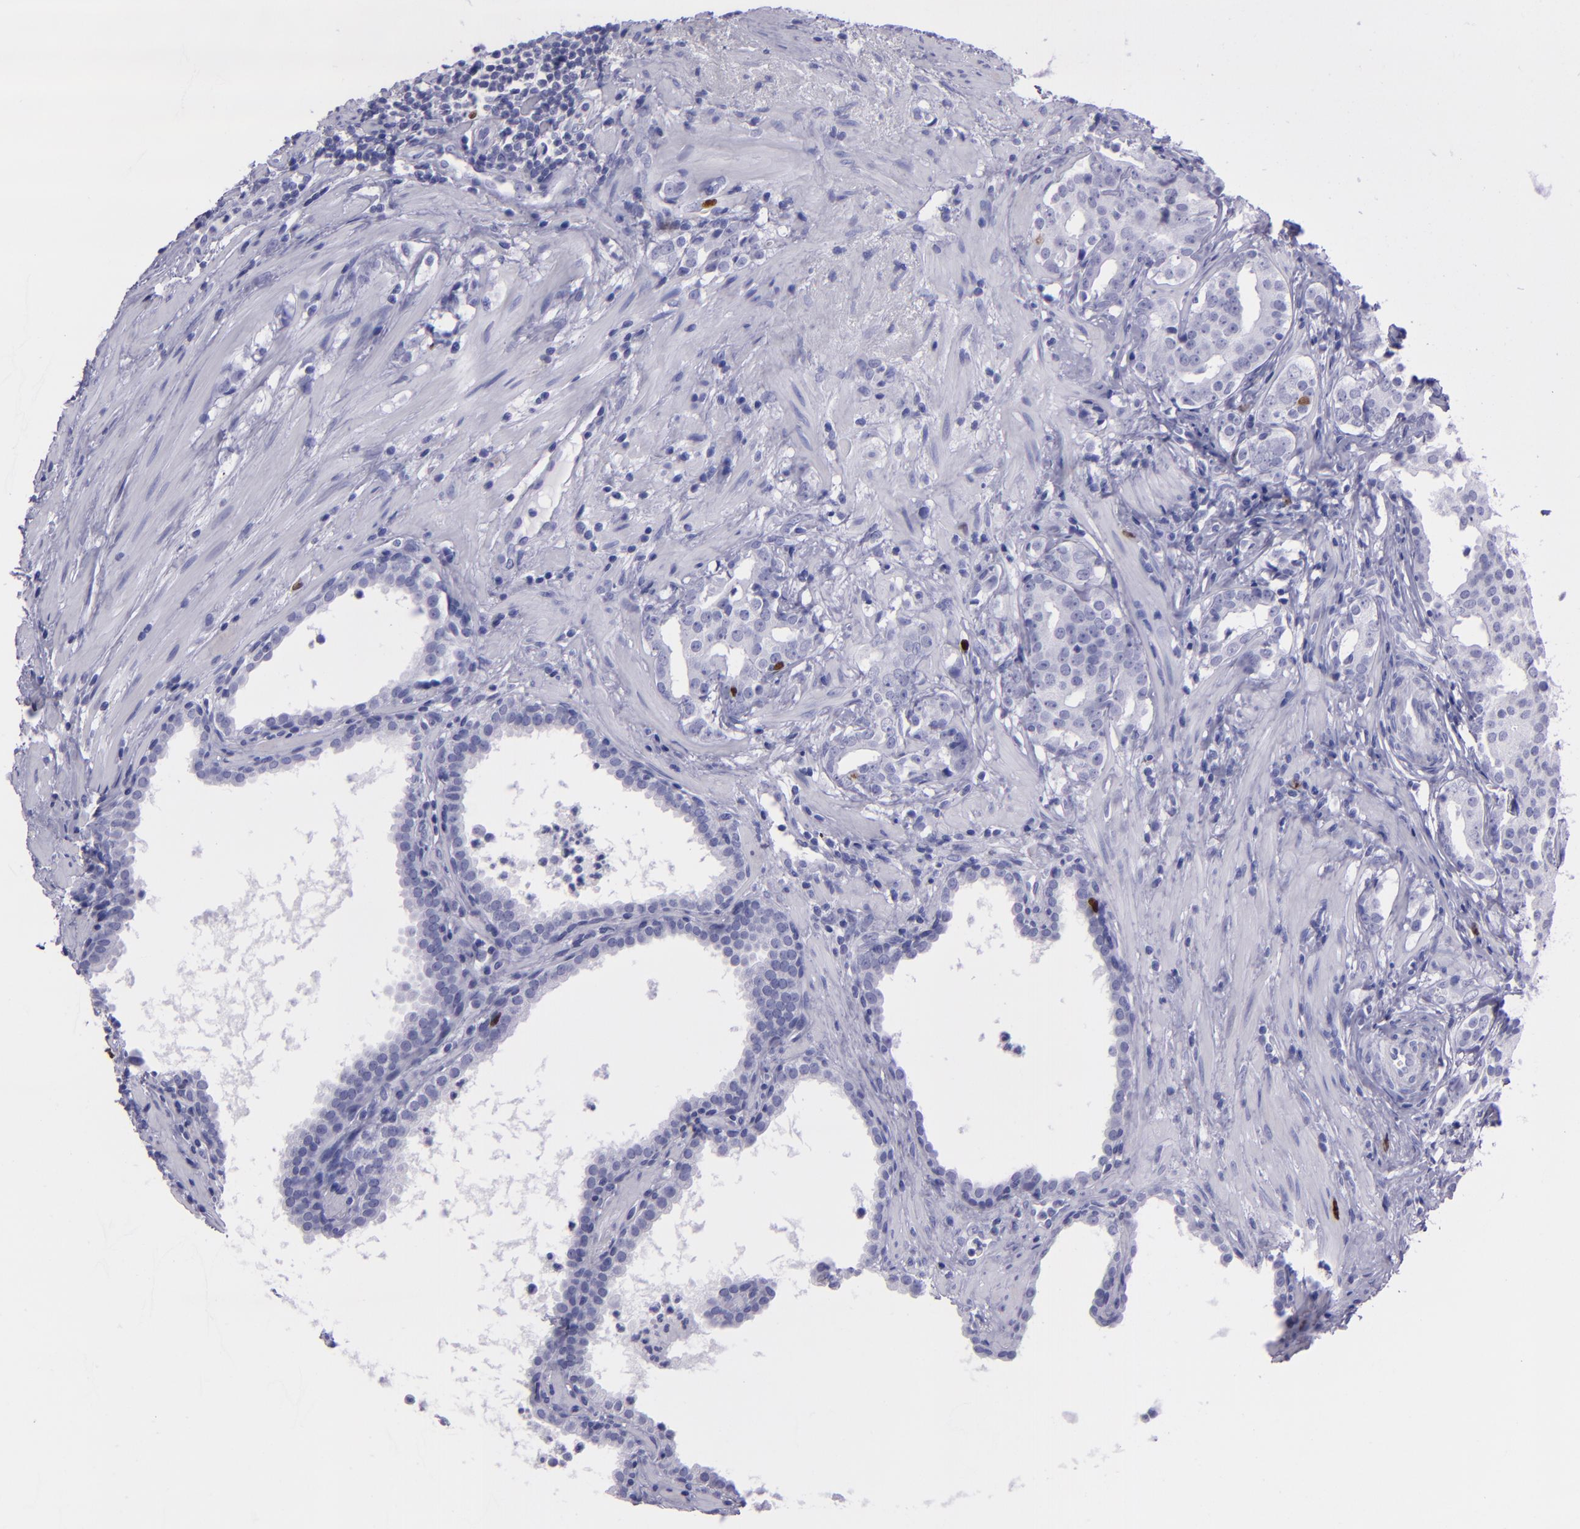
{"staining": {"intensity": "strong", "quantity": "<25%", "location": "nuclear"}, "tissue": "prostate cancer", "cell_type": "Tumor cells", "image_type": "cancer", "snomed": [{"axis": "morphology", "description": "Adenocarcinoma, Low grade"}, {"axis": "topography", "description": "Prostate"}], "caption": "DAB (3,3'-diaminobenzidine) immunohistochemical staining of prostate cancer (low-grade adenocarcinoma) reveals strong nuclear protein staining in about <25% of tumor cells. (DAB = brown stain, brightfield microscopy at high magnification).", "gene": "TOP2A", "patient": {"sex": "male", "age": 59}}